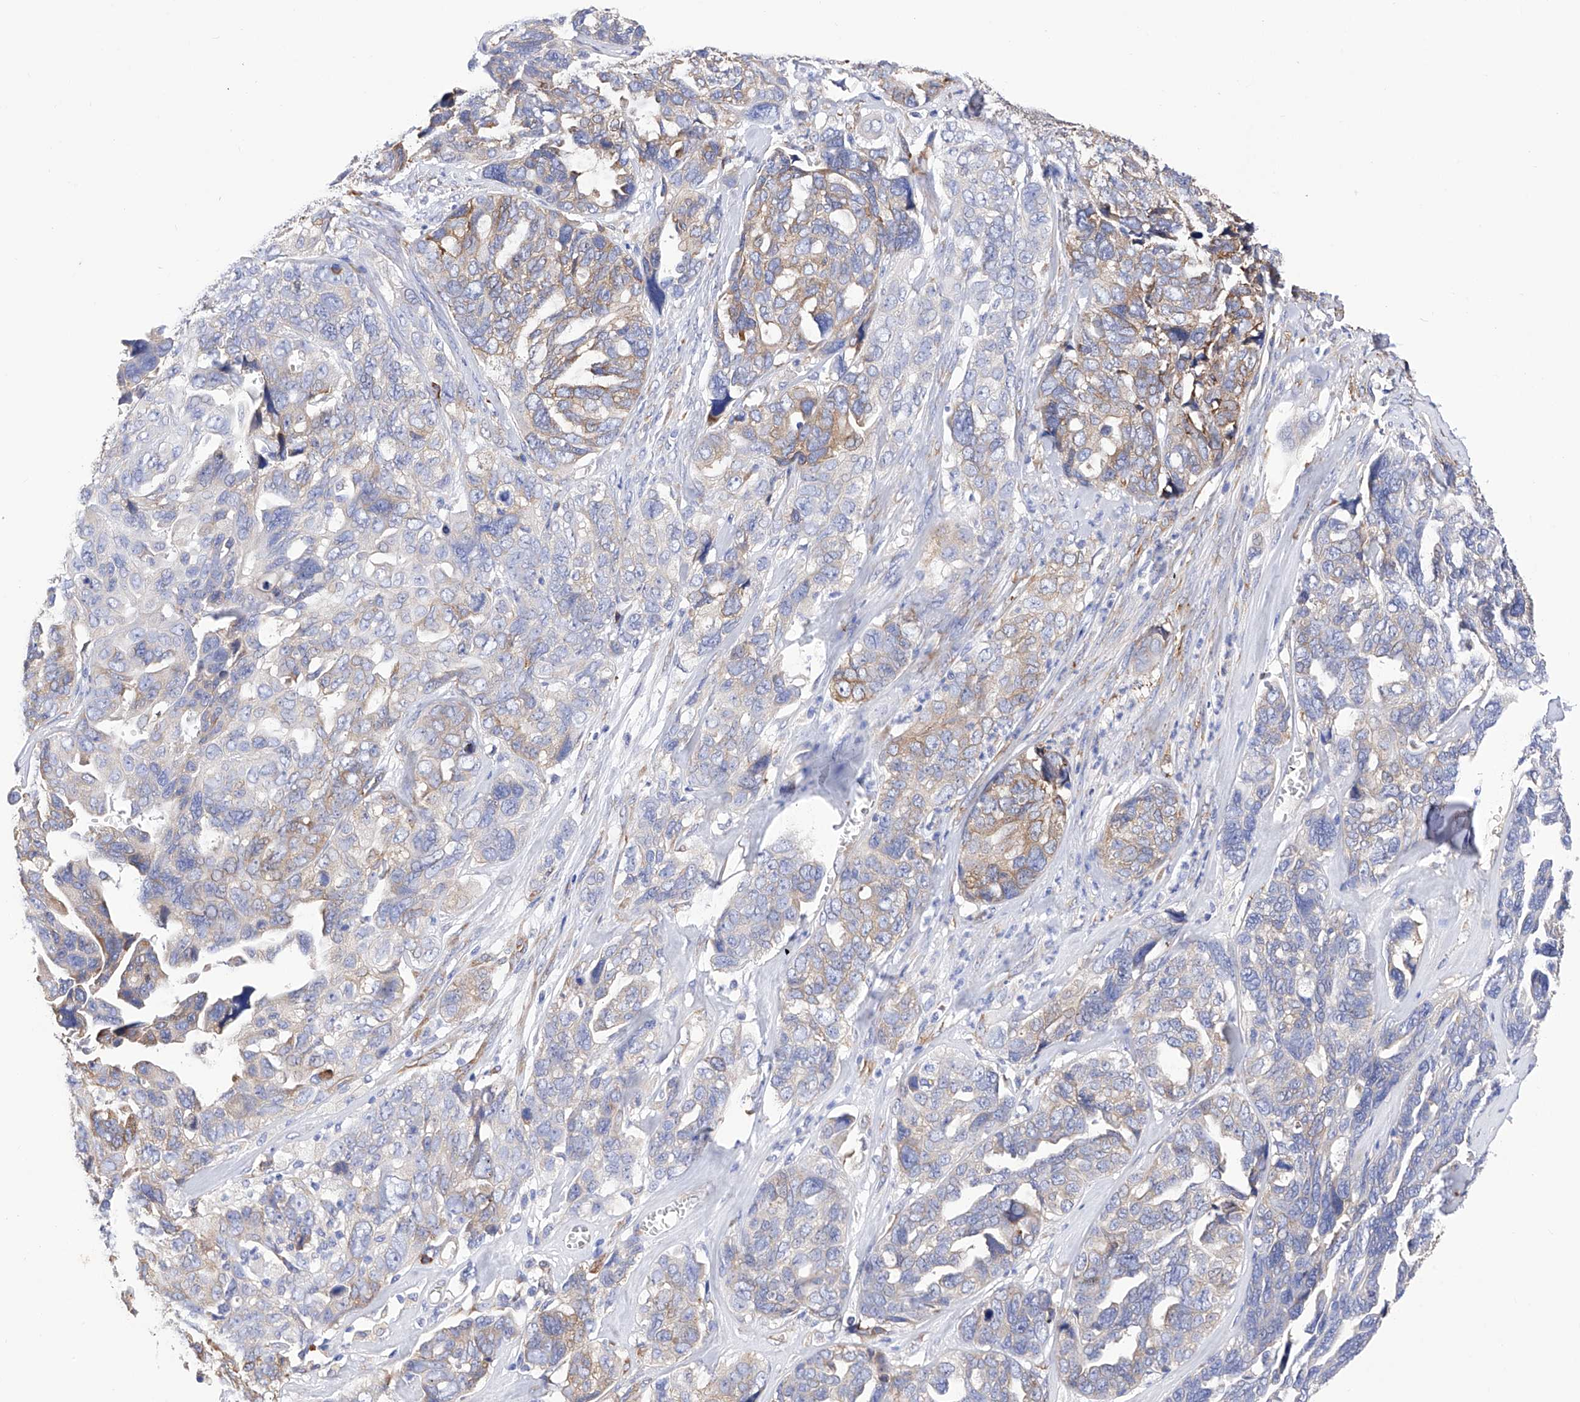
{"staining": {"intensity": "weak", "quantity": "<25%", "location": "cytoplasmic/membranous"}, "tissue": "ovarian cancer", "cell_type": "Tumor cells", "image_type": "cancer", "snomed": [{"axis": "morphology", "description": "Cystadenocarcinoma, serous, NOS"}, {"axis": "topography", "description": "Ovary"}], "caption": "This is a image of IHC staining of ovarian cancer (serous cystadenocarcinoma), which shows no expression in tumor cells. (Stains: DAB immunohistochemistry with hematoxylin counter stain, Microscopy: brightfield microscopy at high magnification).", "gene": "PDIA5", "patient": {"sex": "female", "age": 79}}